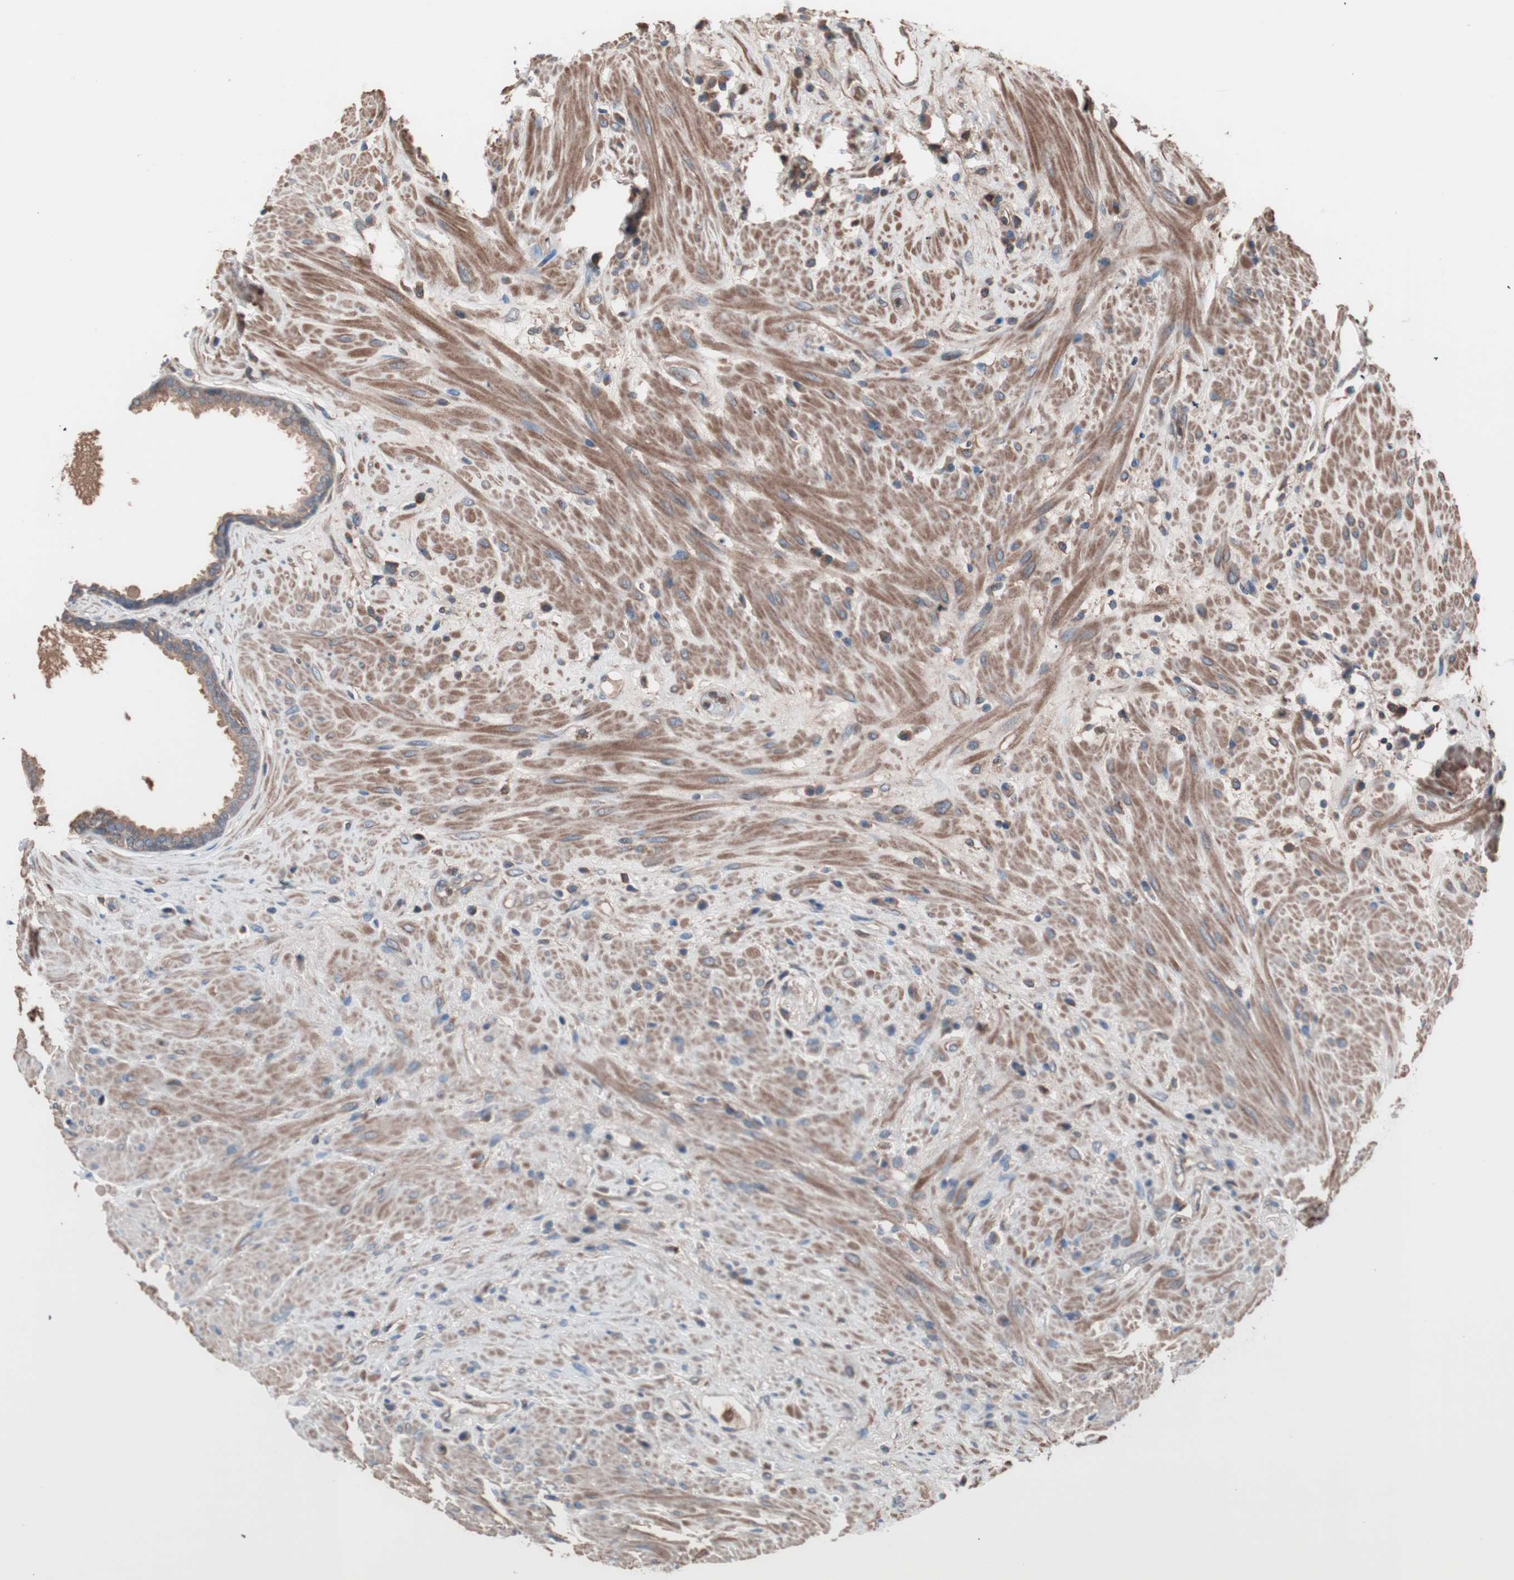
{"staining": {"intensity": "weak", "quantity": ">75%", "location": "cytoplasmic/membranous"}, "tissue": "seminal vesicle", "cell_type": "Glandular cells", "image_type": "normal", "snomed": [{"axis": "morphology", "description": "Normal tissue, NOS"}, {"axis": "topography", "description": "Seminal veicle"}], "caption": "An image of human seminal vesicle stained for a protein demonstrates weak cytoplasmic/membranous brown staining in glandular cells.", "gene": "ATG7", "patient": {"sex": "male", "age": 61}}